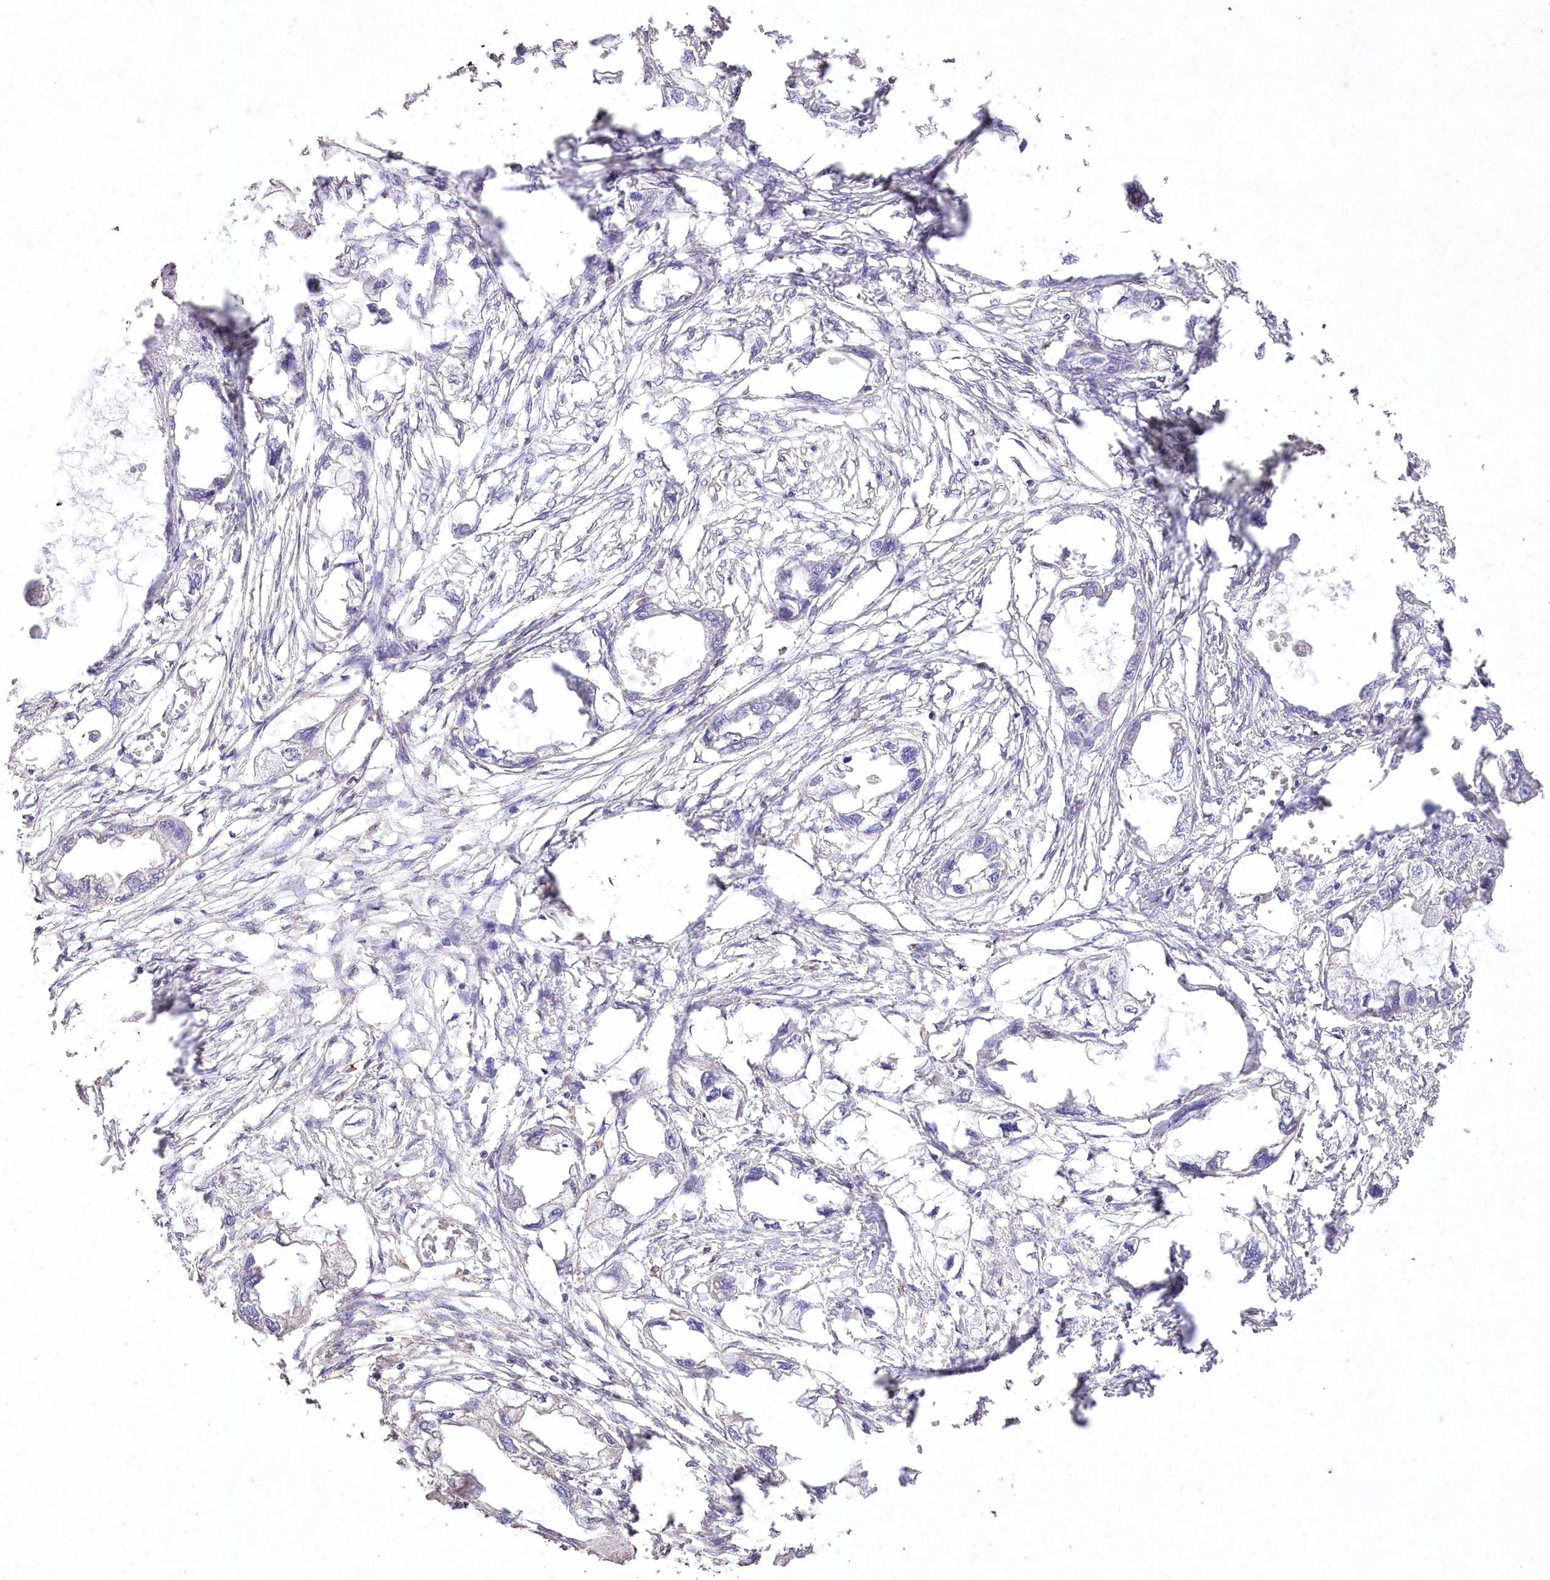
{"staining": {"intensity": "negative", "quantity": "none", "location": "none"}, "tissue": "endometrial cancer", "cell_type": "Tumor cells", "image_type": "cancer", "snomed": [{"axis": "morphology", "description": "Adenocarcinoma, NOS"}, {"axis": "morphology", "description": "Adenocarcinoma, metastatic, NOS"}, {"axis": "topography", "description": "Adipose tissue"}, {"axis": "topography", "description": "Endometrium"}], "caption": "Tumor cells are negative for brown protein staining in endometrial cancer (adenocarcinoma).", "gene": "IREB2", "patient": {"sex": "female", "age": 67}}